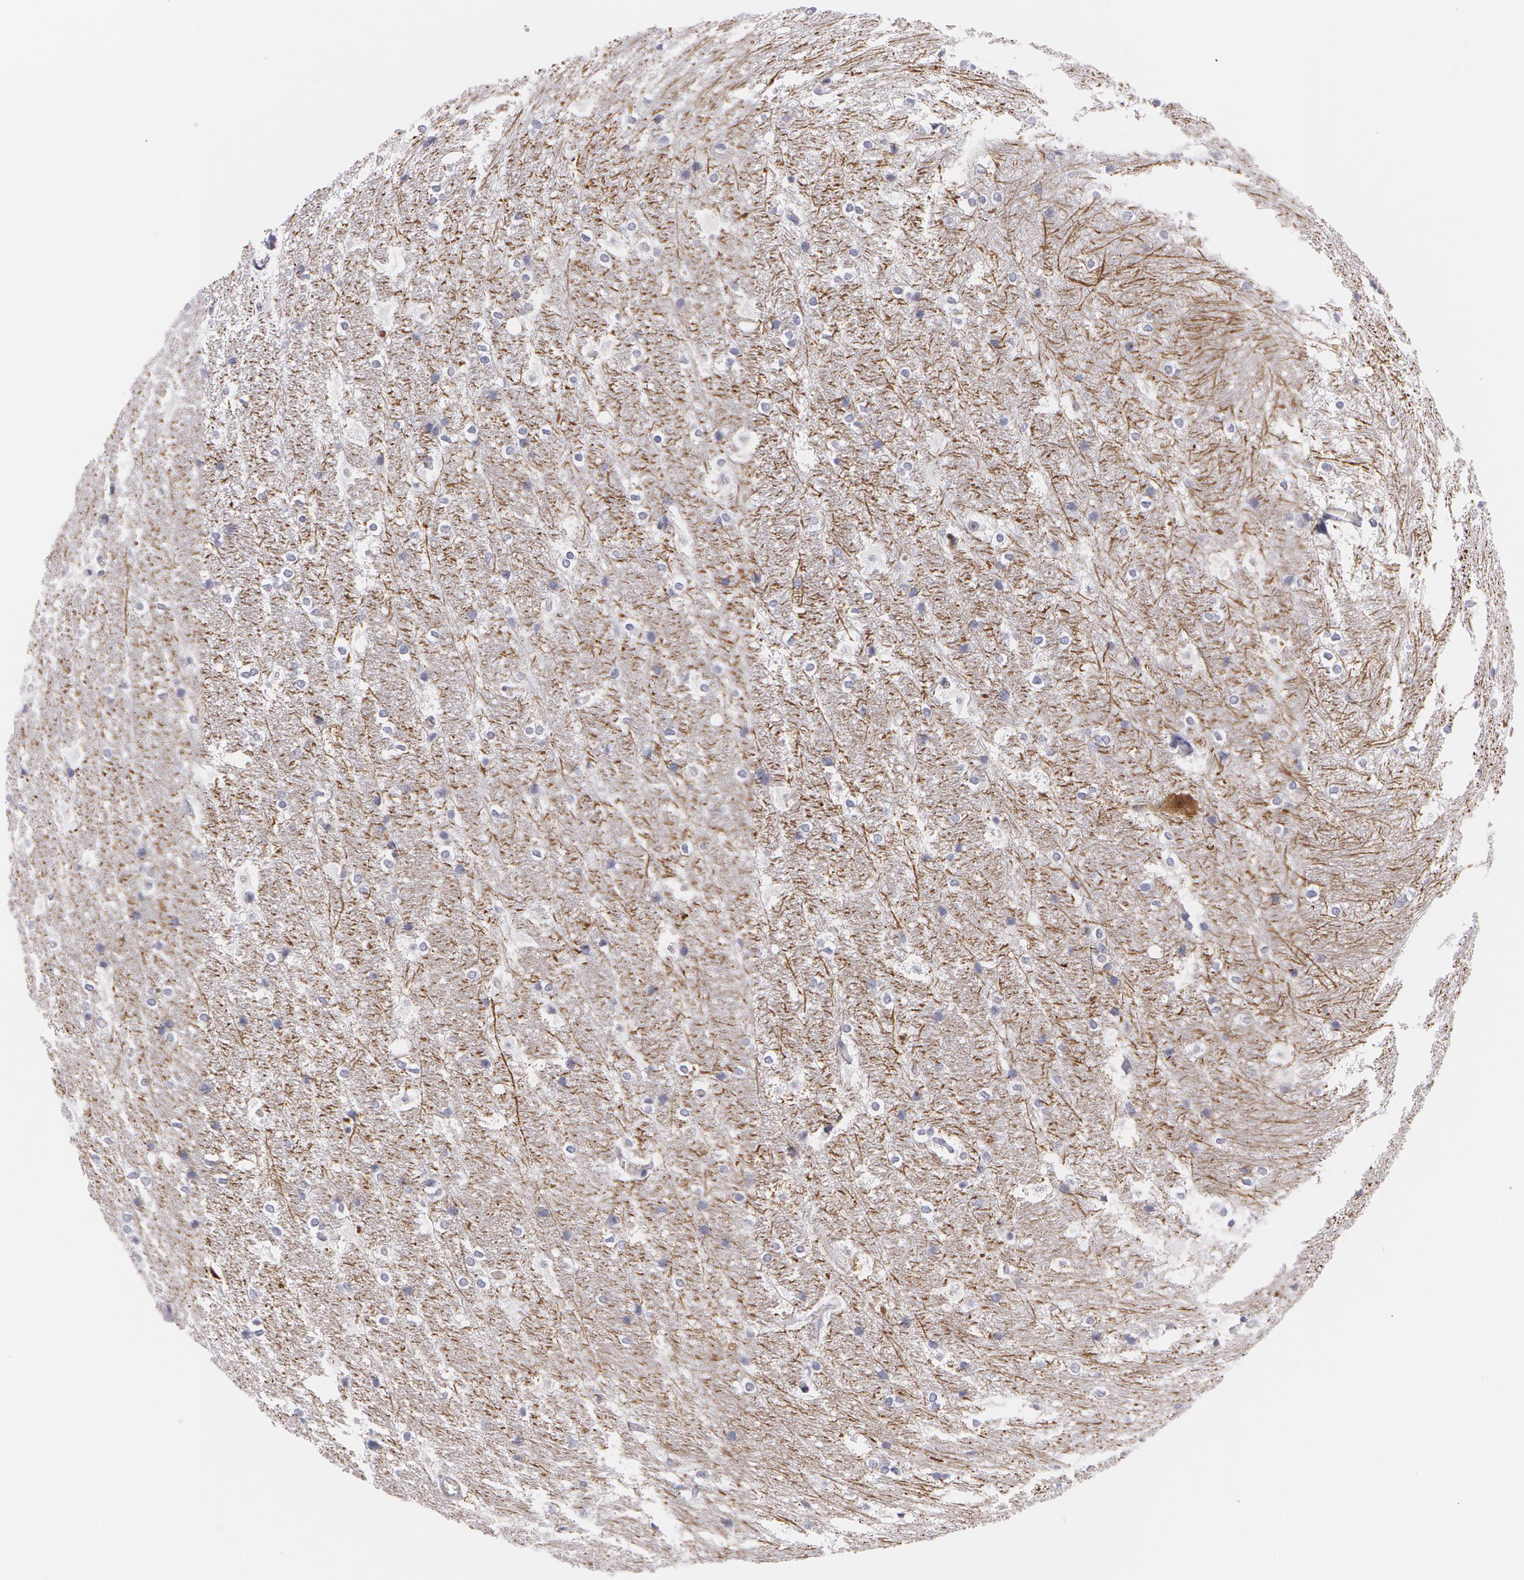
{"staining": {"intensity": "negative", "quantity": "none", "location": "none"}, "tissue": "hippocampus", "cell_type": "Glial cells", "image_type": "normal", "snomed": [{"axis": "morphology", "description": "Normal tissue, NOS"}, {"axis": "topography", "description": "Hippocampus"}], "caption": "Glial cells show no significant protein staining in normal hippocampus. (Stains: DAB (3,3'-diaminobenzidine) immunohistochemistry (IHC) with hematoxylin counter stain, Microscopy: brightfield microscopy at high magnification).", "gene": "SNCG", "patient": {"sex": "female", "age": 19}}